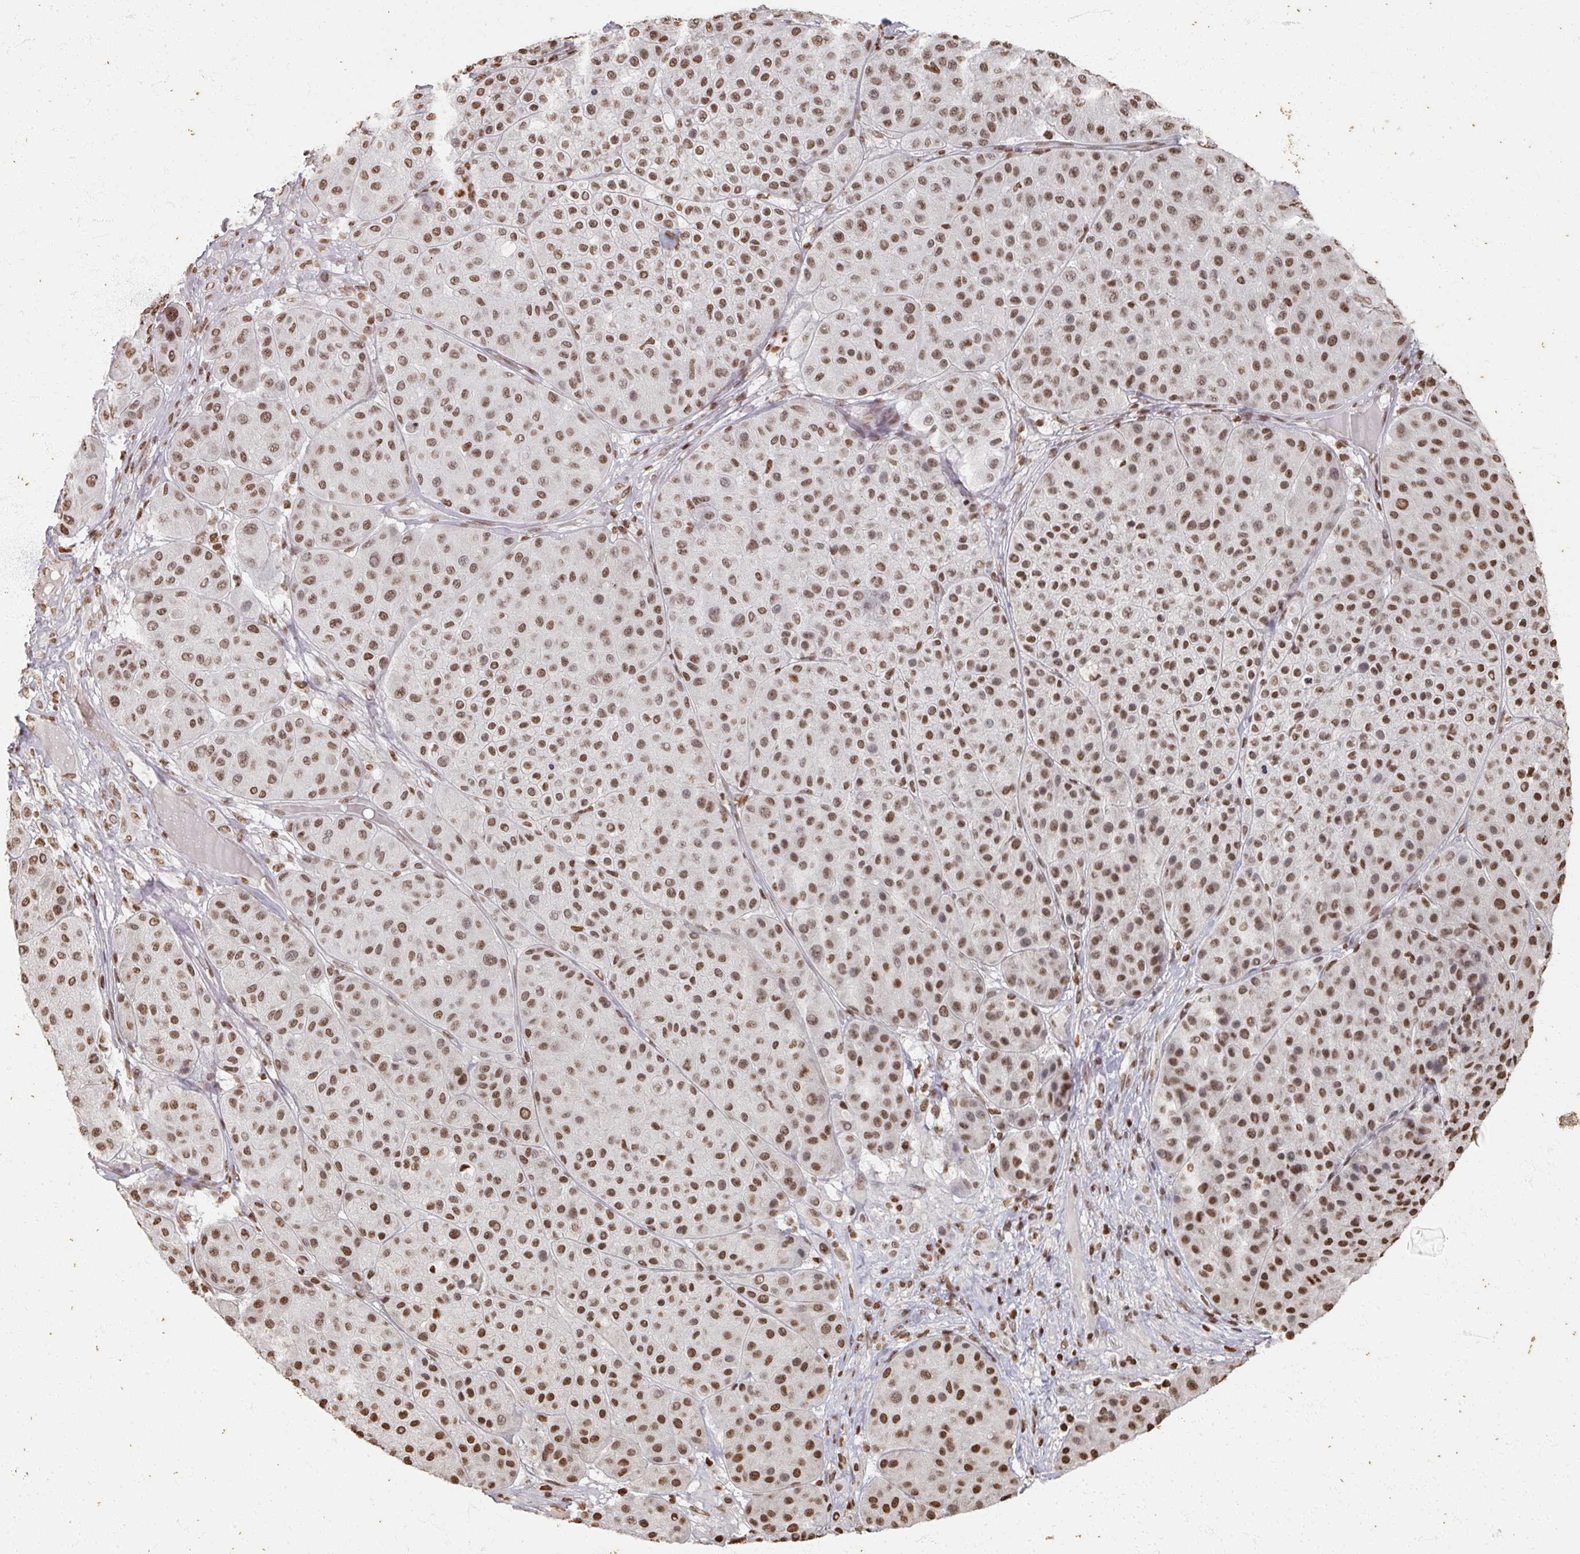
{"staining": {"intensity": "moderate", "quantity": ">75%", "location": "nuclear"}, "tissue": "melanoma", "cell_type": "Tumor cells", "image_type": "cancer", "snomed": [{"axis": "morphology", "description": "Malignant melanoma, Metastatic site"}, {"axis": "topography", "description": "Smooth muscle"}], "caption": "Tumor cells reveal moderate nuclear expression in approximately >75% of cells in melanoma.", "gene": "DCUN1D5", "patient": {"sex": "male", "age": 41}}